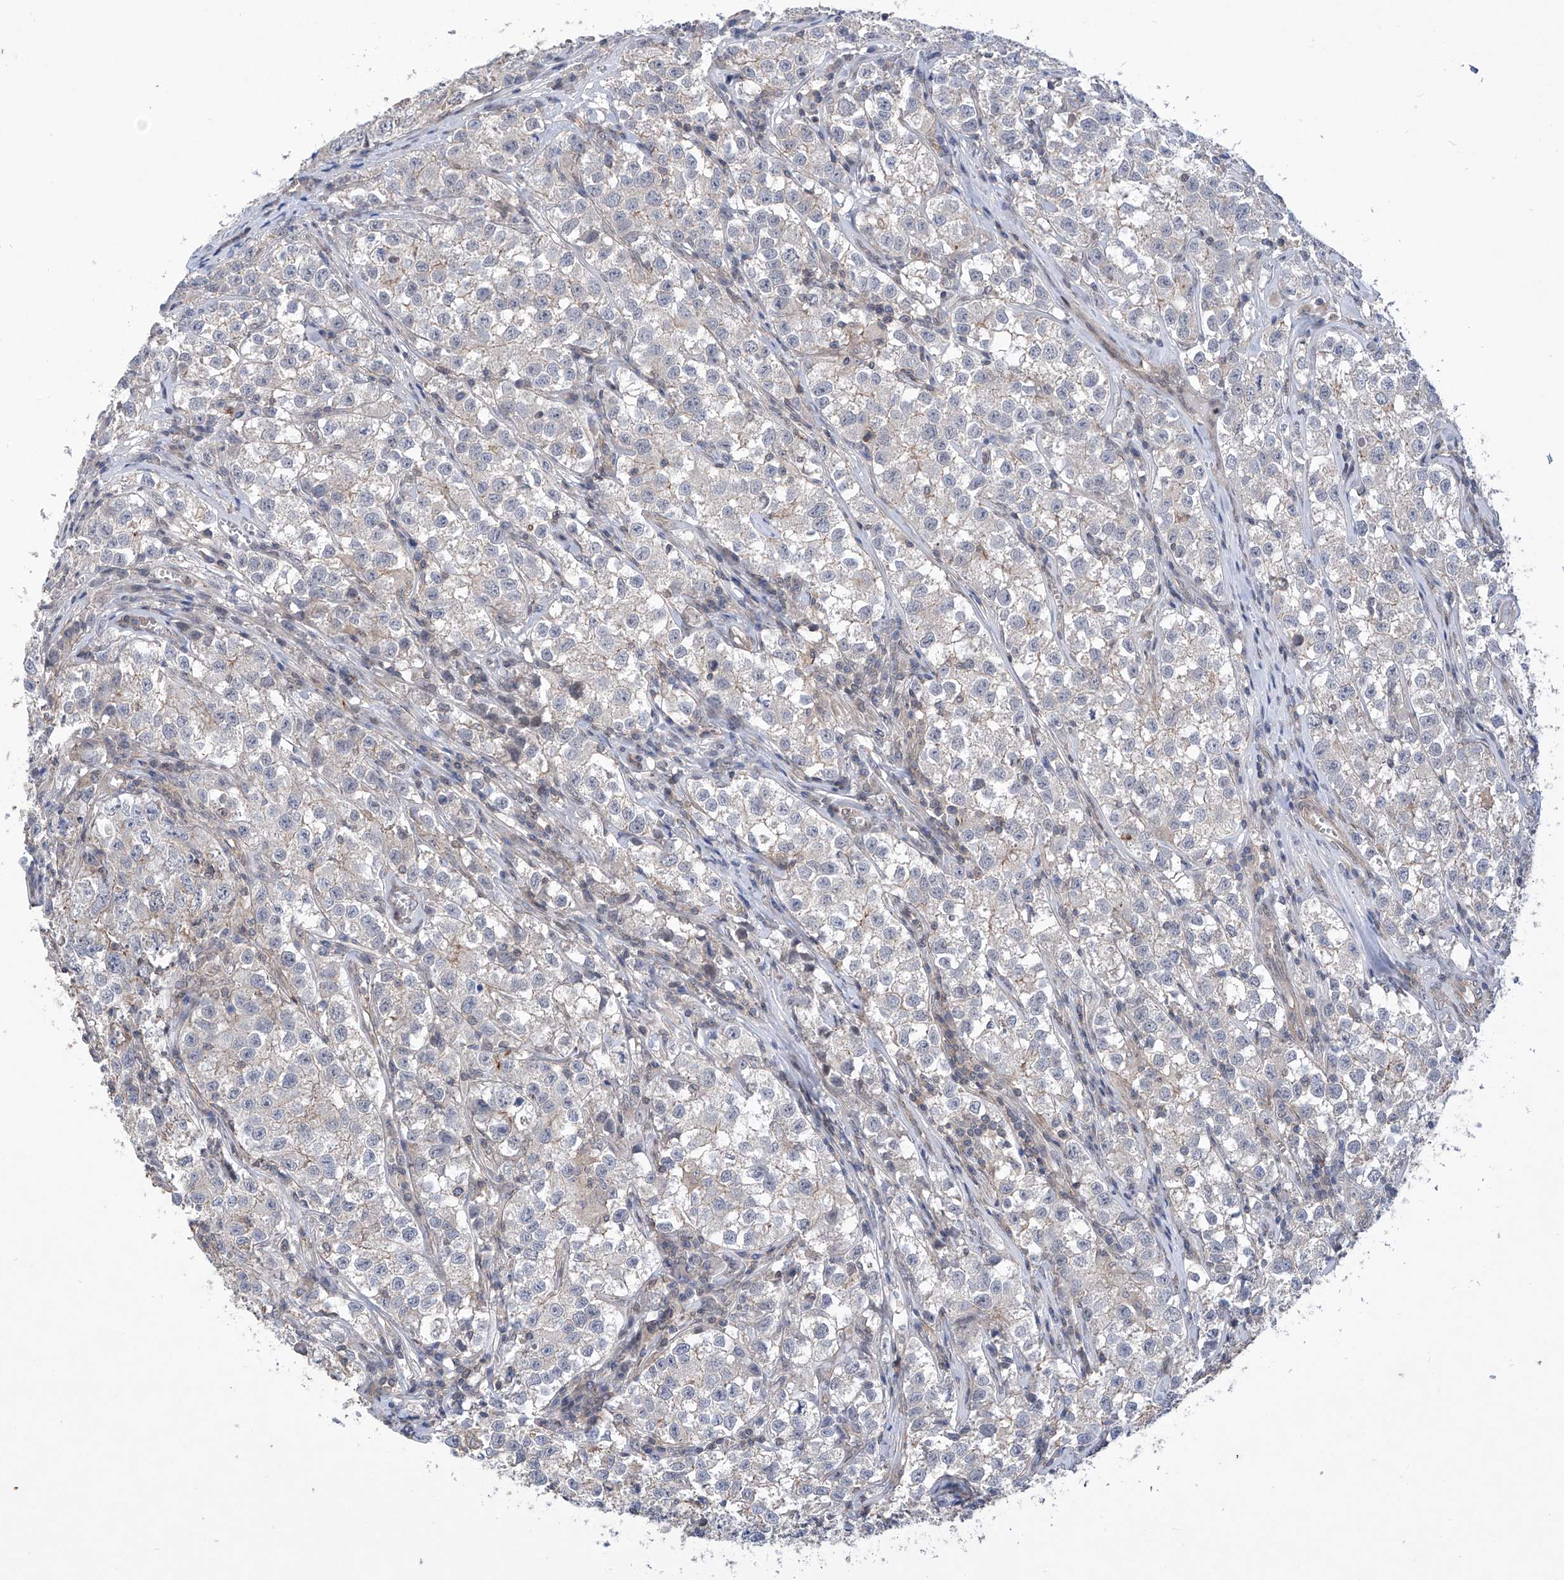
{"staining": {"intensity": "moderate", "quantity": "<25%", "location": "cytoplasmic/membranous"}, "tissue": "testis cancer", "cell_type": "Tumor cells", "image_type": "cancer", "snomed": [{"axis": "morphology", "description": "Seminoma, NOS"}, {"axis": "morphology", "description": "Carcinoma, Embryonal, NOS"}, {"axis": "topography", "description": "Testis"}], "caption": "Moderate cytoplasmic/membranous staining for a protein is seen in about <25% of tumor cells of testis embryonal carcinoma using immunohistochemistry.", "gene": "KIFC2", "patient": {"sex": "male", "age": 43}}